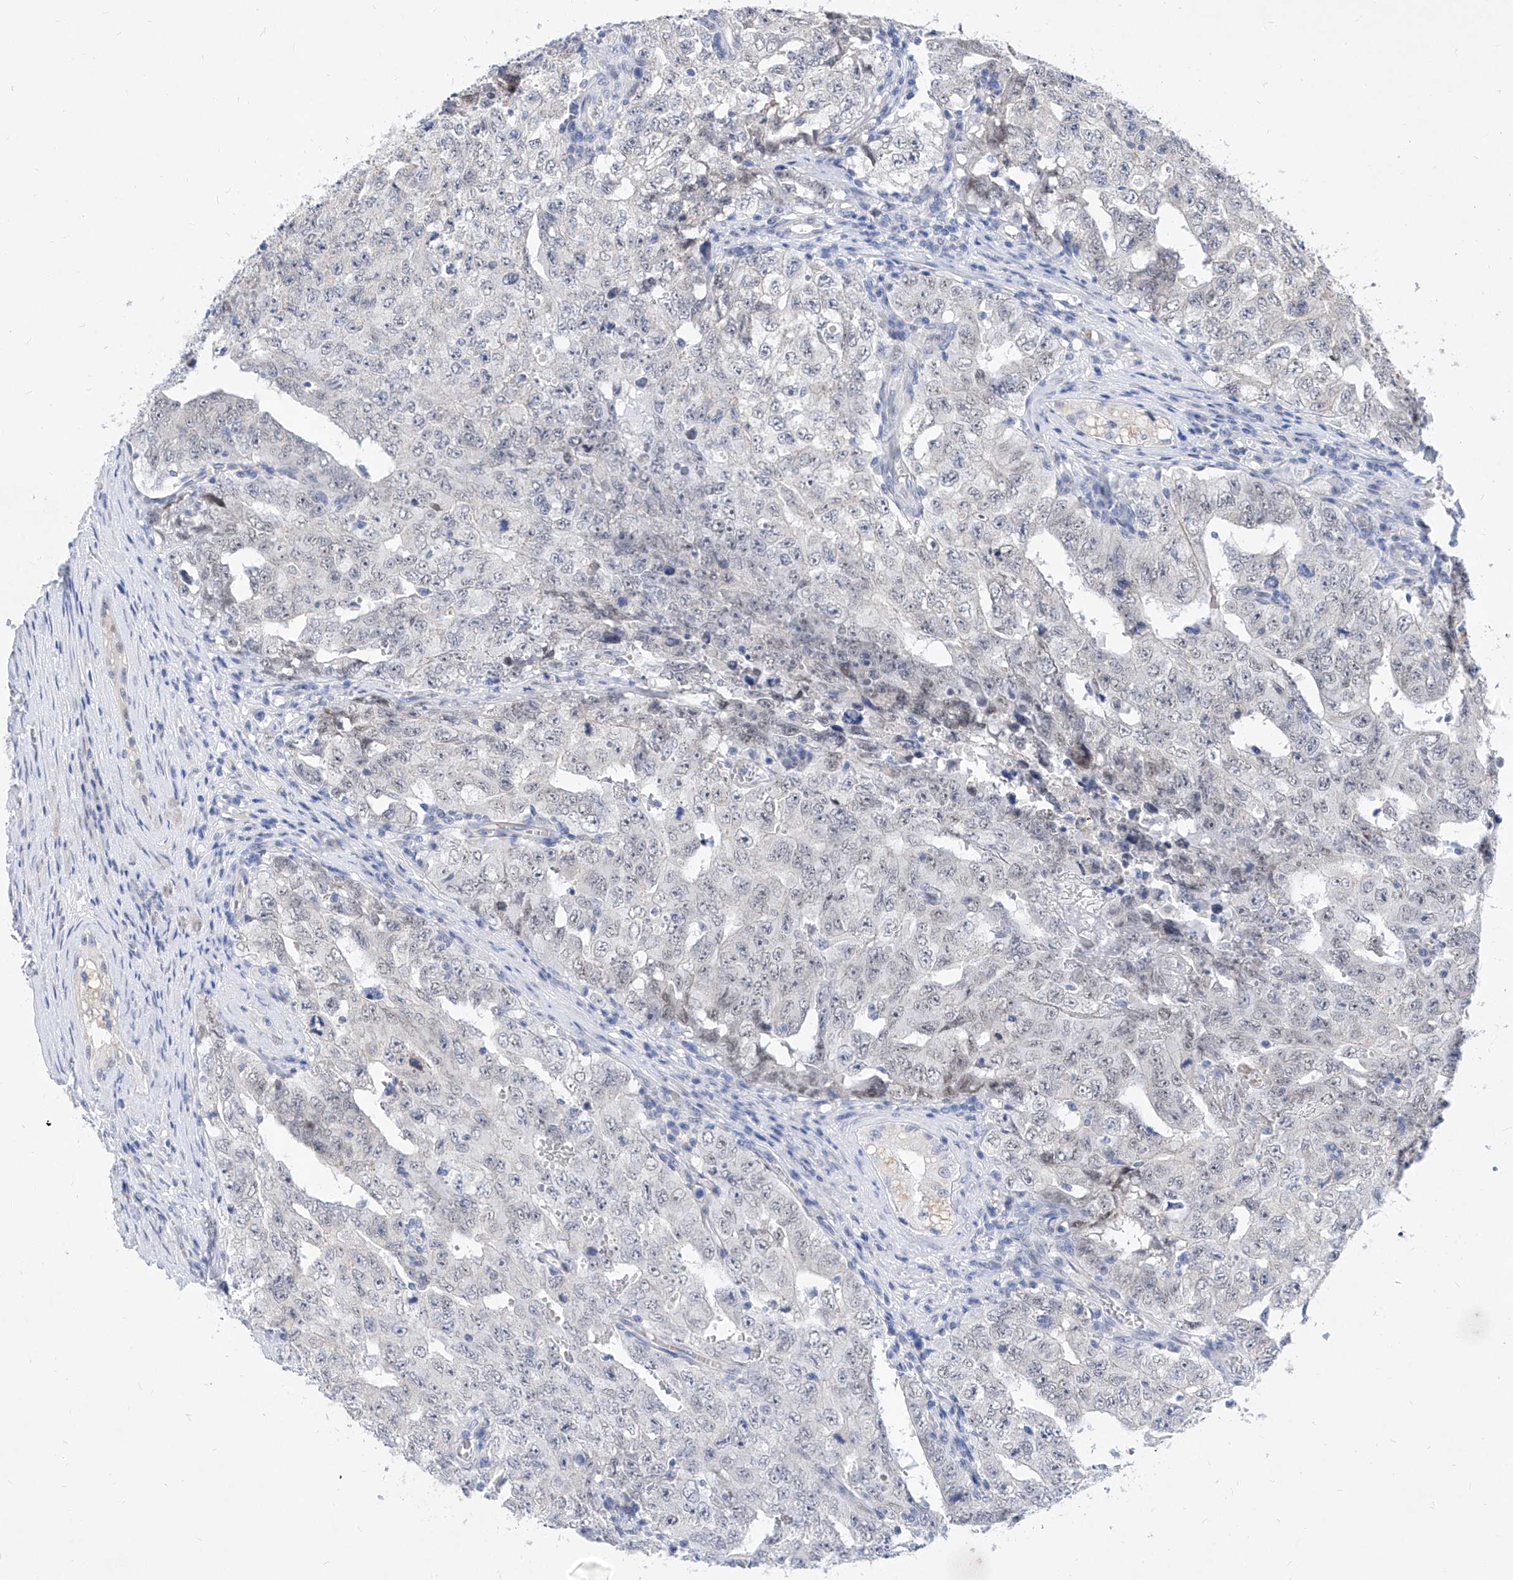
{"staining": {"intensity": "negative", "quantity": "none", "location": "none"}, "tissue": "testis cancer", "cell_type": "Tumor cells", "image_type": "cancer", "snomed": [{"axis": "morphology", "description": "Carcinoma, Embryonal, NOS"}, {"axis": "topography", "description": "Testis"}], "caption": "Testis cancer (embryonal carcinoma) was stained to show a protein in brown. There is no significant staining in tumor cells. (Stains: DAB IHC with hematoxylin counter stain, Microscopy: brightfield microscopy at high magnification).", "gene": "BPTF", "patient": {"sex": "male", "age": 26}}